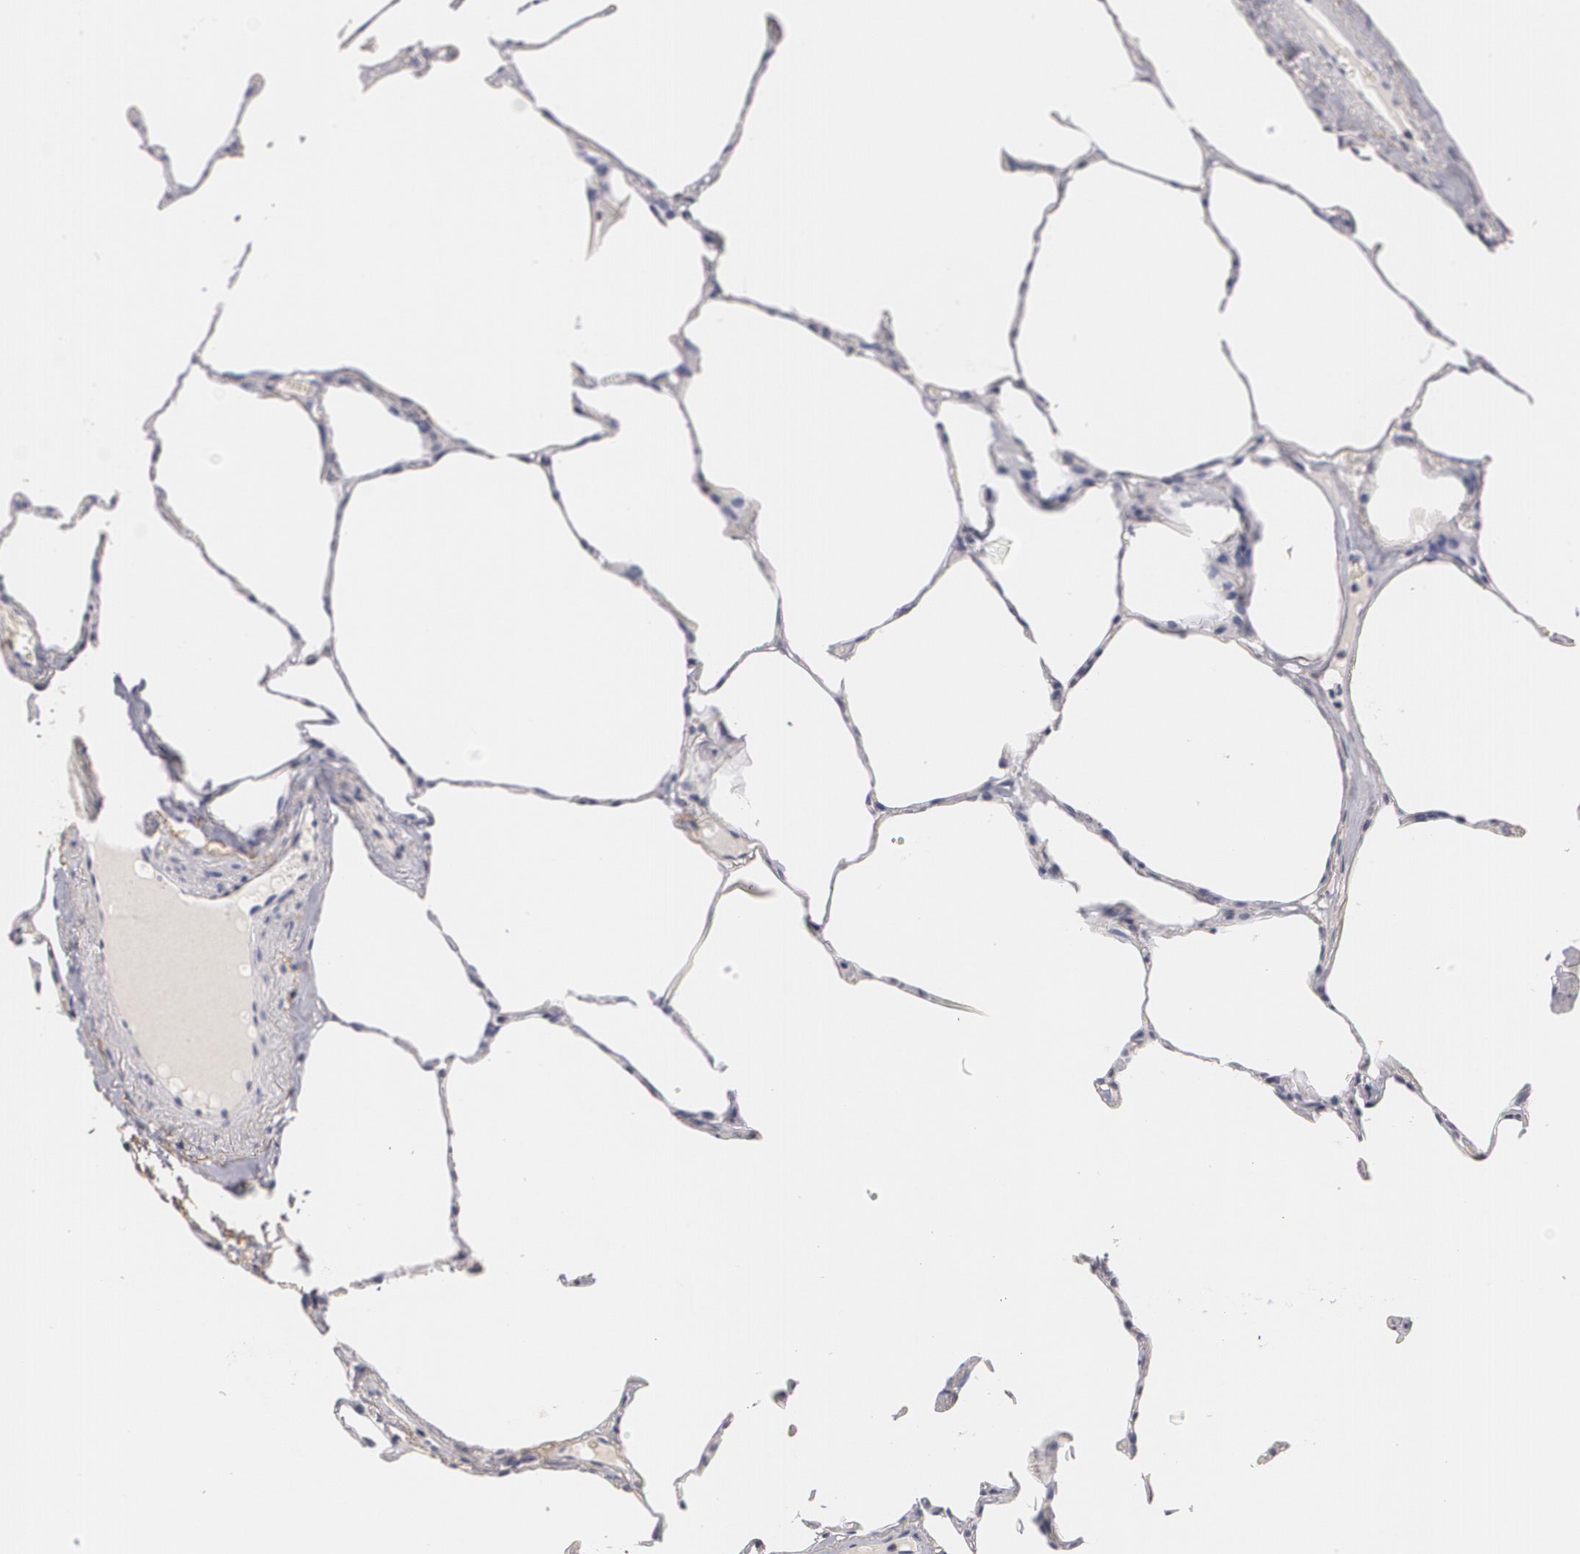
{"staining": {"intensity": "negative", "quantity": "none", "location": "none"}, "tissue": "lung", "cell_type": "Alveolar cells", "image_type": "normal", "snomed": [{"axis": "morphology", "description": "Normal tissue, NOS"}, {"axis": "topography", "description": "Lung"}], "caption": "A high-resolution histopathology image shows immunohistochemistry staining of normal lung, which reveals no significant staining in alveolar cells.", "gene": "NGFR", "patient": {"sex": "female", "age": 75}}